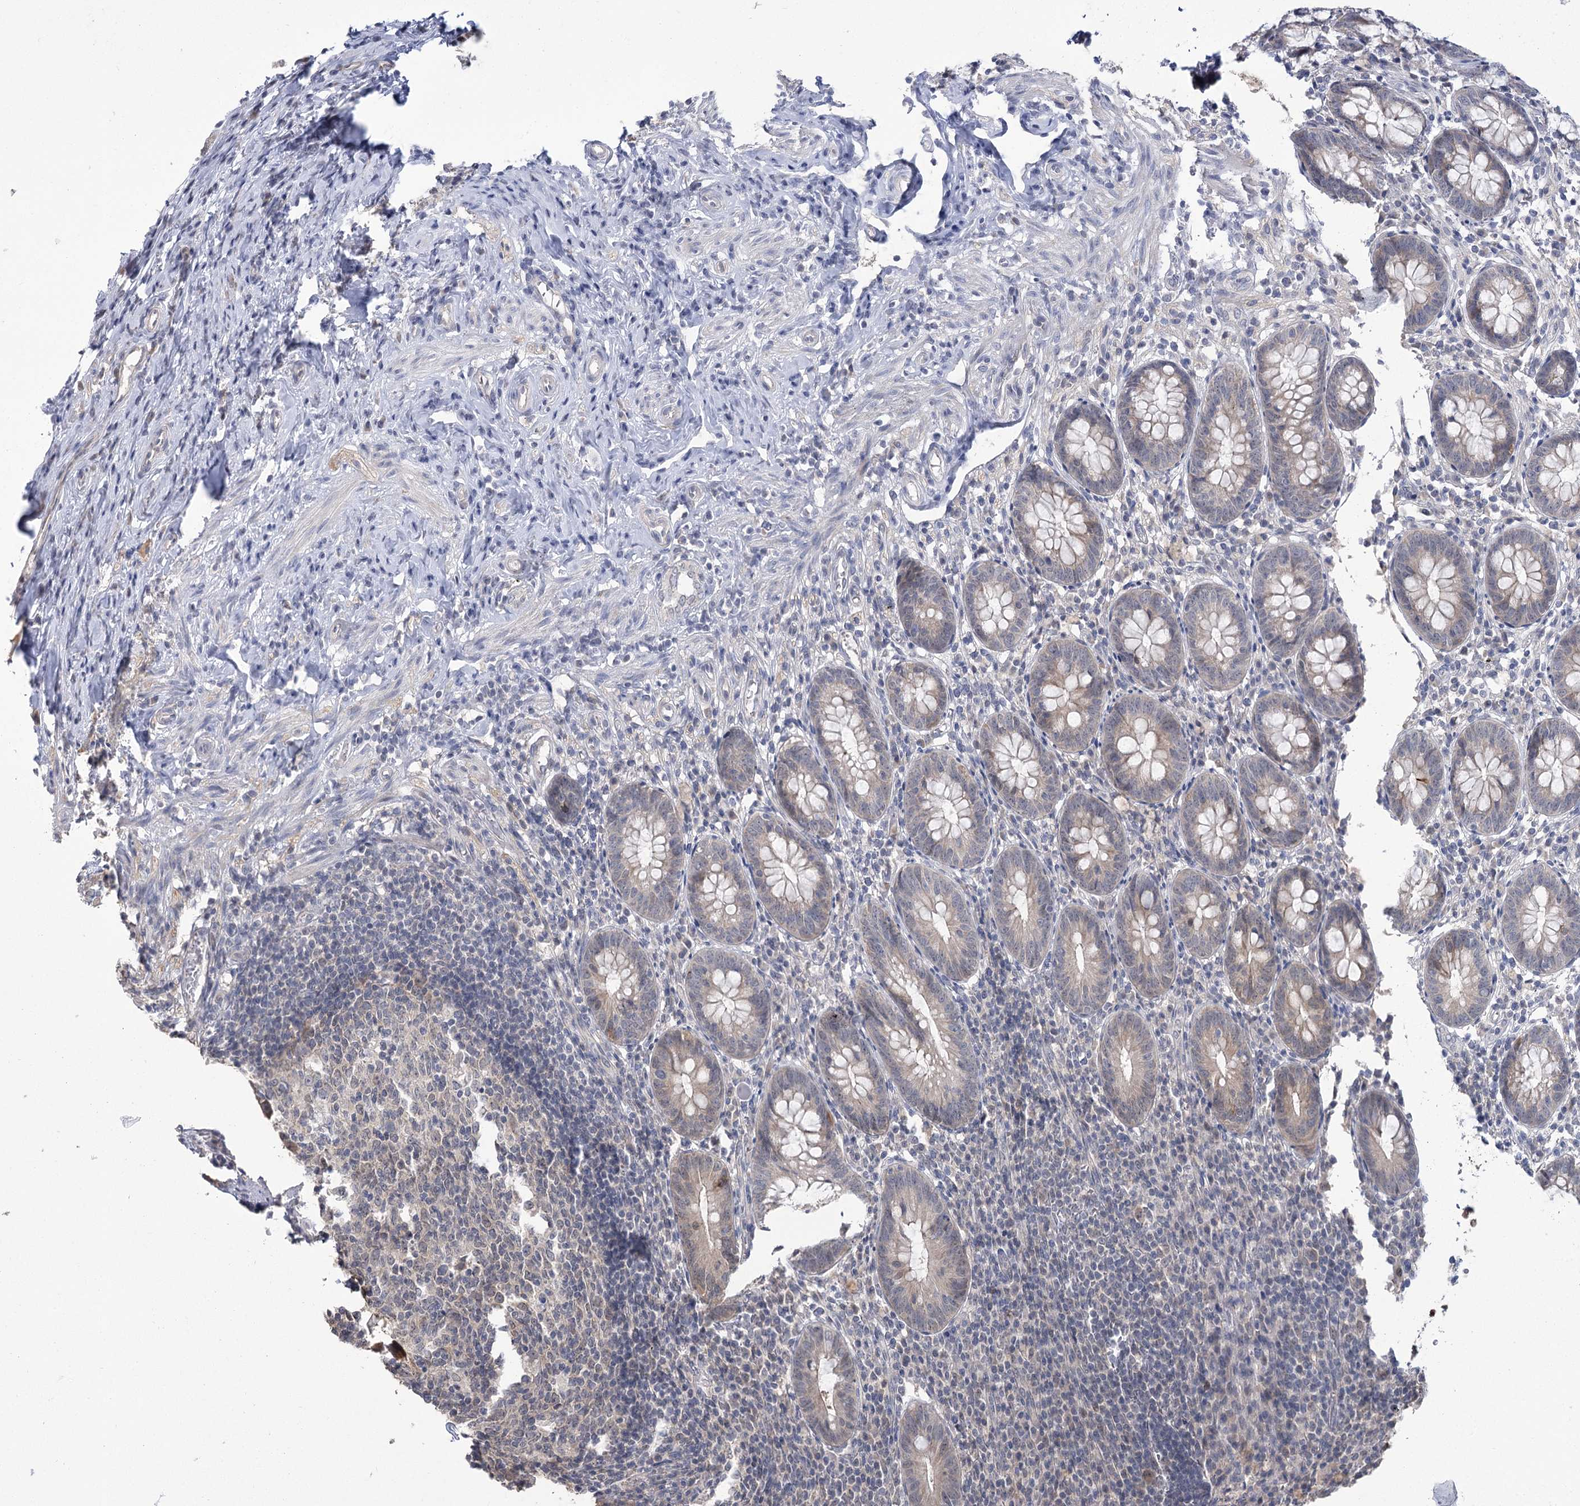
{"staining": {"intensity": "negative", "quantity": "none", "location": "none"}, "tissue": "appendix", "cell_type": "Glandular cells", "image_type": "normal", "snomed": [{"axis": "morphology", "description": "Normal tissue, NOS"}, {"axis": "topography", "description": "Appendix"}], "caption": "IHC image of normal human appendix stained for a protein (brown), which demonstrates no positivity in glandular cells.", "gene": "PHYHIPL", "patient": {"sex": "female", "age": 54}}